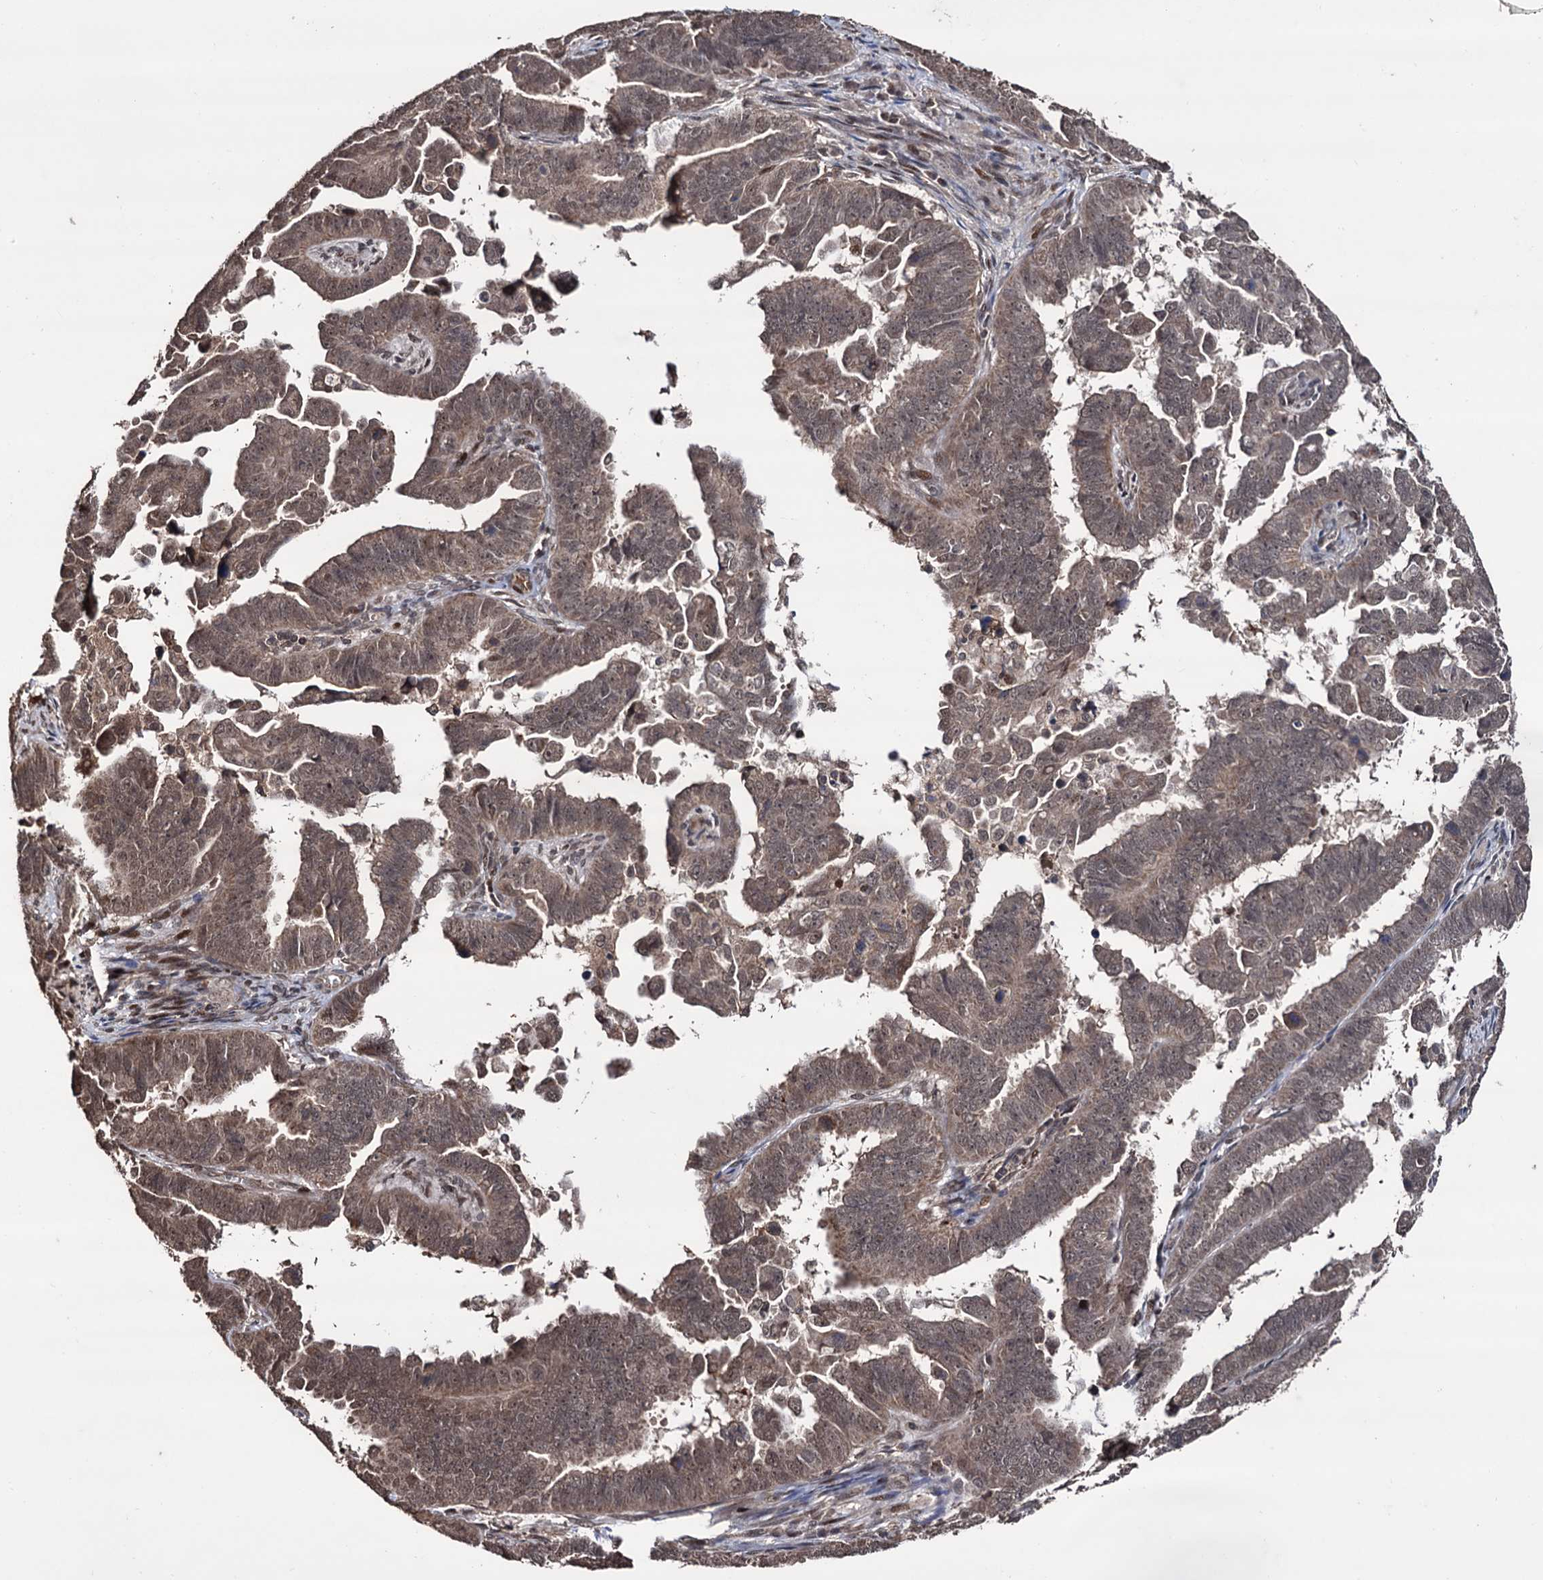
{"staining": {"intensity": "weak", "quantity": ">75%", "location": "cytoplasmic/membranous,nuclear"}, "tissue": "endometrial cancer", "cell_type": "Tumor cells", "image_type": "cancer", "snomed": [{"axis": "morphology", "description": "Adenocarcinoma, NOS"}, {"axis": "topography", "description": "Endometrium"}], "caption": "Human adenocarcinoma (endometrial) stained for a protein (brown) exhibits weak cytoplasmic/membranous and nuclear positive expression in about >75% of tumor cells.", "gene": "KLF5", "patient": {"sex": "female", "age": 75}}